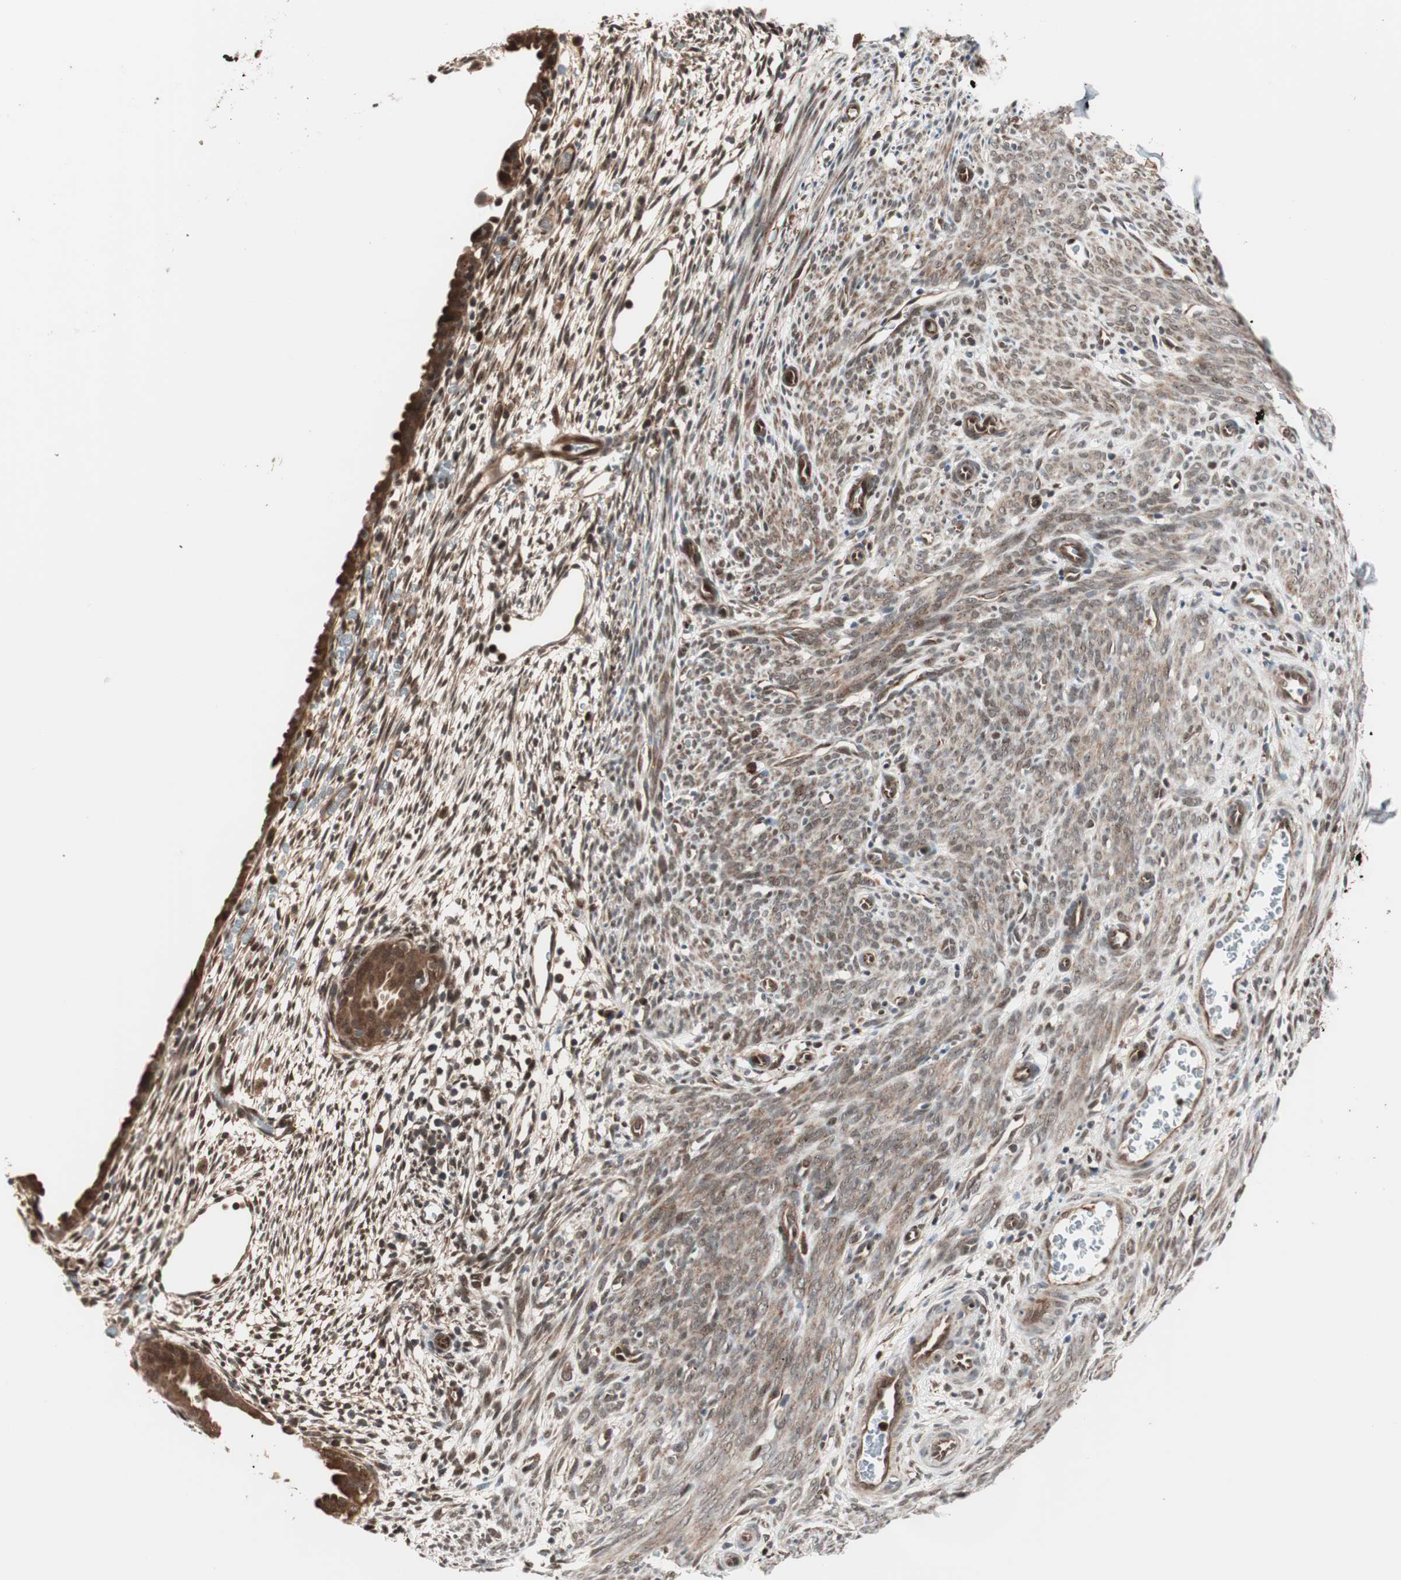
{"staining": {"intensity": "moderate", "quantity": ">75%", "location": "cytoplasmic/membranous,nuclear"}, "tissue": "endometrium", "cell_type": "Cells in endometrial stroma", "image_type": "normal", "snomed": [{"axis": "morphology", "description": "Normal tissue, NOS"}, {"axis": "morphology", "description": "Atrophy, NOS"}, {"axis": "topography", "description": "Uterus"}, {"axis": "topography", "description": "Endometrium"}], "caption": "Moderate cytoplasmic/membranous,nuclear positivity for a protein is seen in approximately >75% of cells in endometrial stroma of benign endometrium using IHC.", "gene": "PRKG2", "patient": {"sex": "female", "age": 68}}